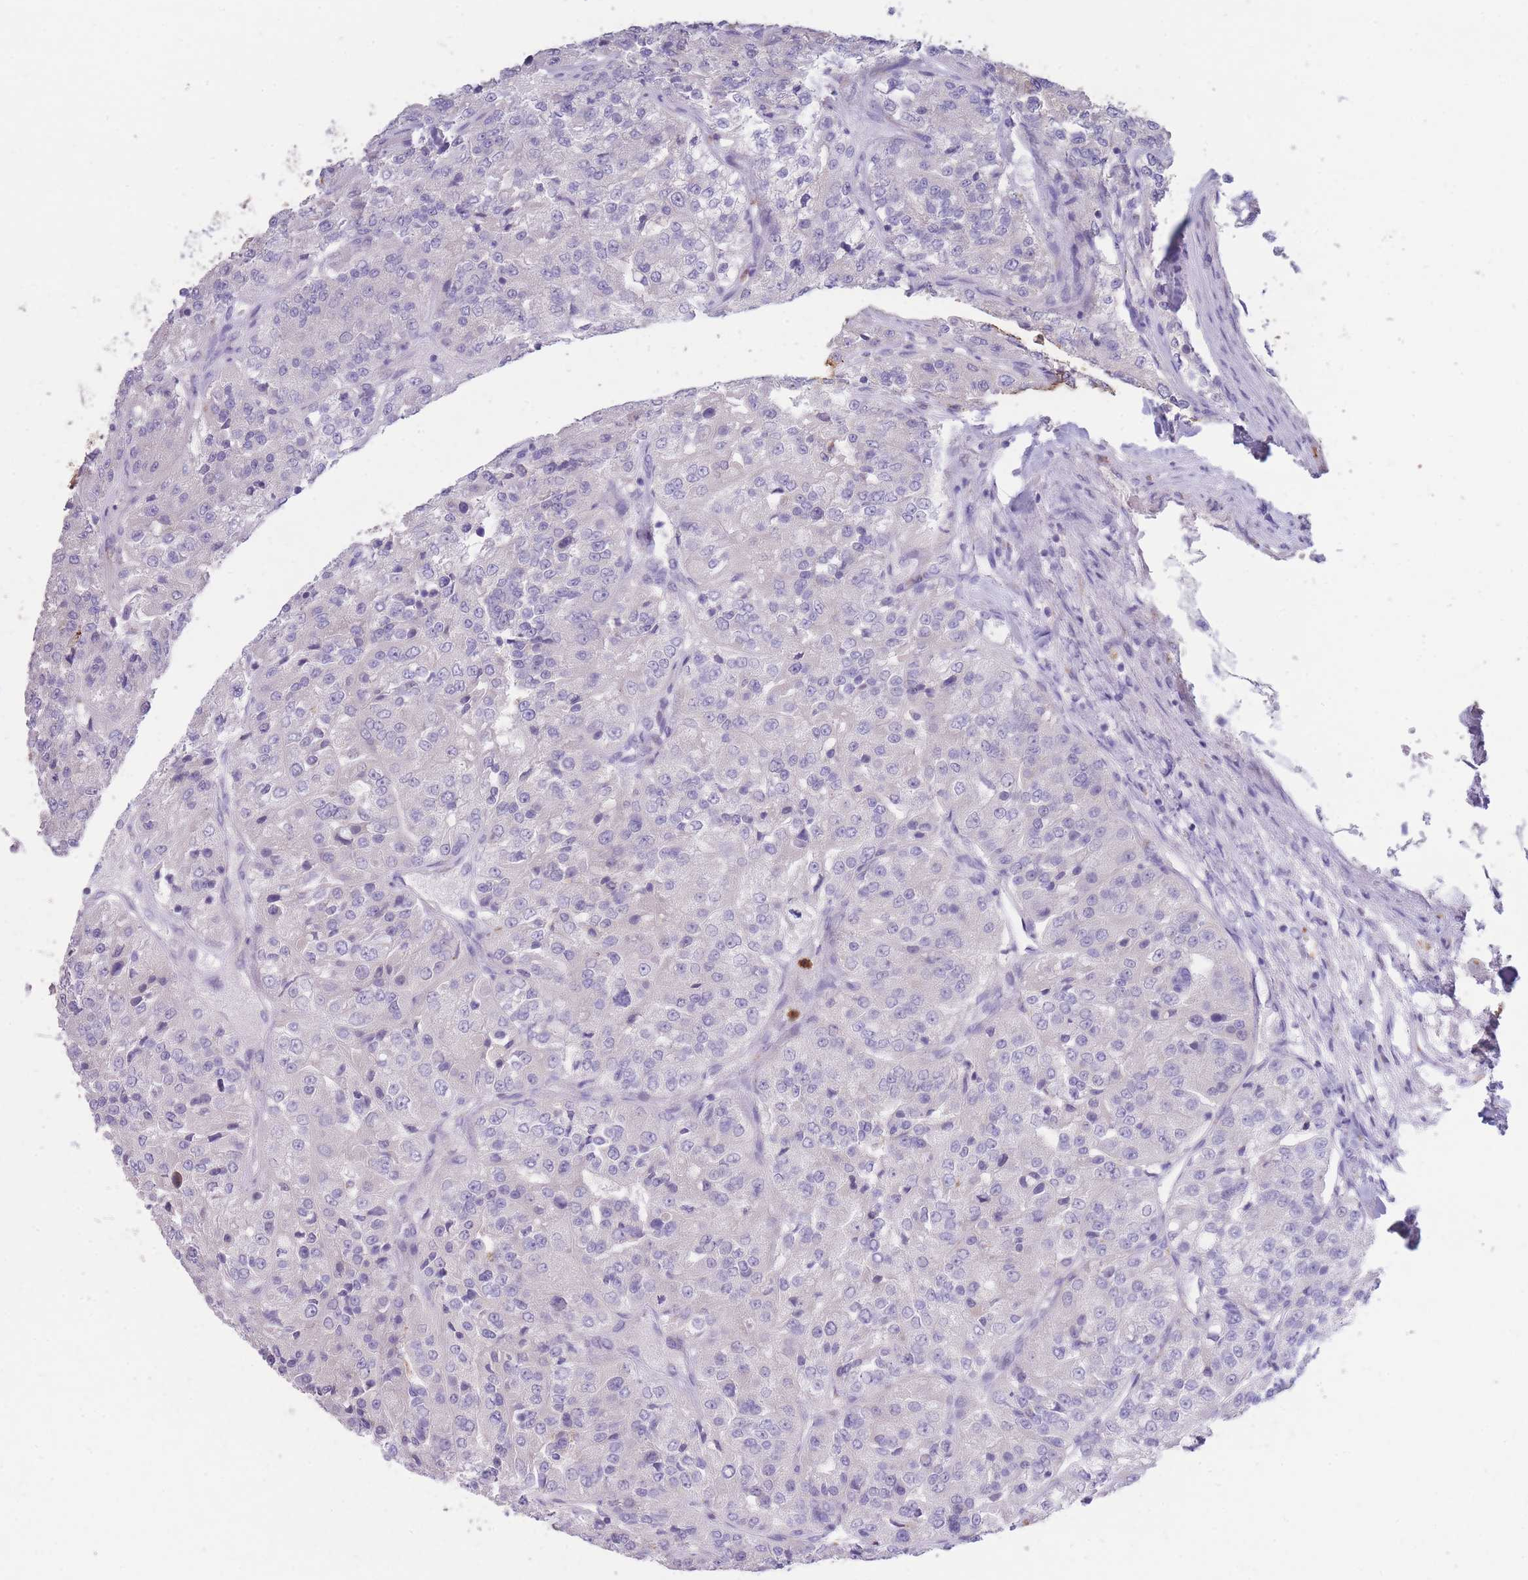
{"staining": {"intensity": "negative", "quantity": "none", "location": "none"}, "tissue": "renal cancer", "cell_type": "Tumor cells", "image_type": "cancer", "snomed": [{"axis": "morphology", "description": "Adenocarcinoma, NOS"}, {"axis": "topography", "description": "Kidney"}], "caption": "Renal cancer stained for a protein using IHC demonstrates no expression tumor cells.", "gene": "CENPM", "patient": {"sex": "female", "age": 63}}